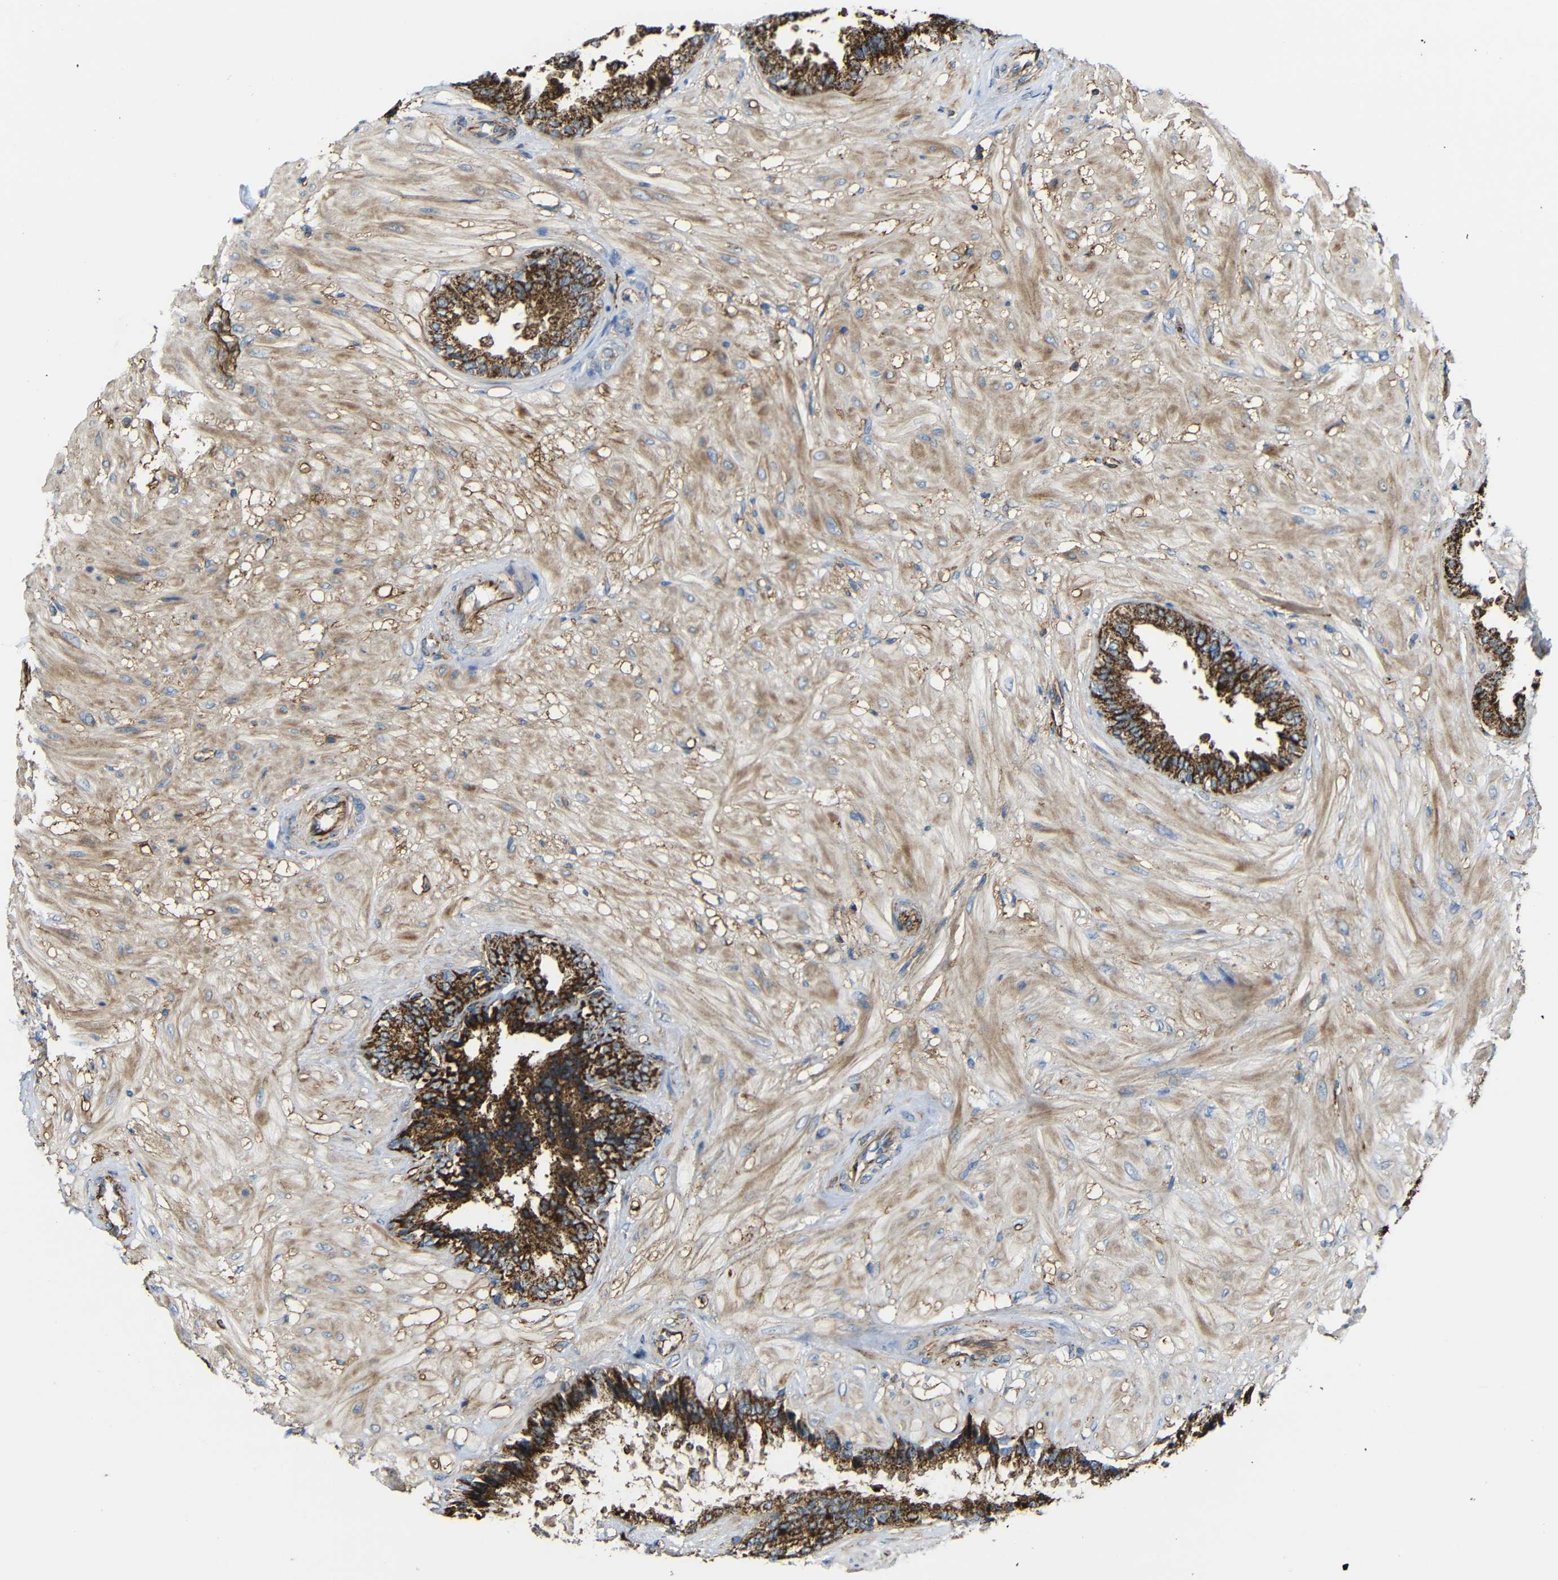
{"staining": {"intensity": "strong", "quantity": ">75%", "location": "cytoplasmic/membranous"}, "tissue": "seminal vesicle", "cell_type": "Glandular cells", "image_type": "normal", "snomed": [{"axis": "morphology", "description": "Normal tissue, NOS"}, {"axis": "topography", "description": "Seminal veicle"}], "caption": "The photomicrograph exhibits immunohistochemical staining of normal seminal vesicle. There is strong cytoplasmic/membranous positivity is appreciated in approximately >75% of glandular cells. The protein of interest is stained brown, and the nuclei are stained in blue (DAB IHC with brightfield microscopy, high magnification).", "gene": "IGSF10", "patient": {"sex": "male", "age": 46}}